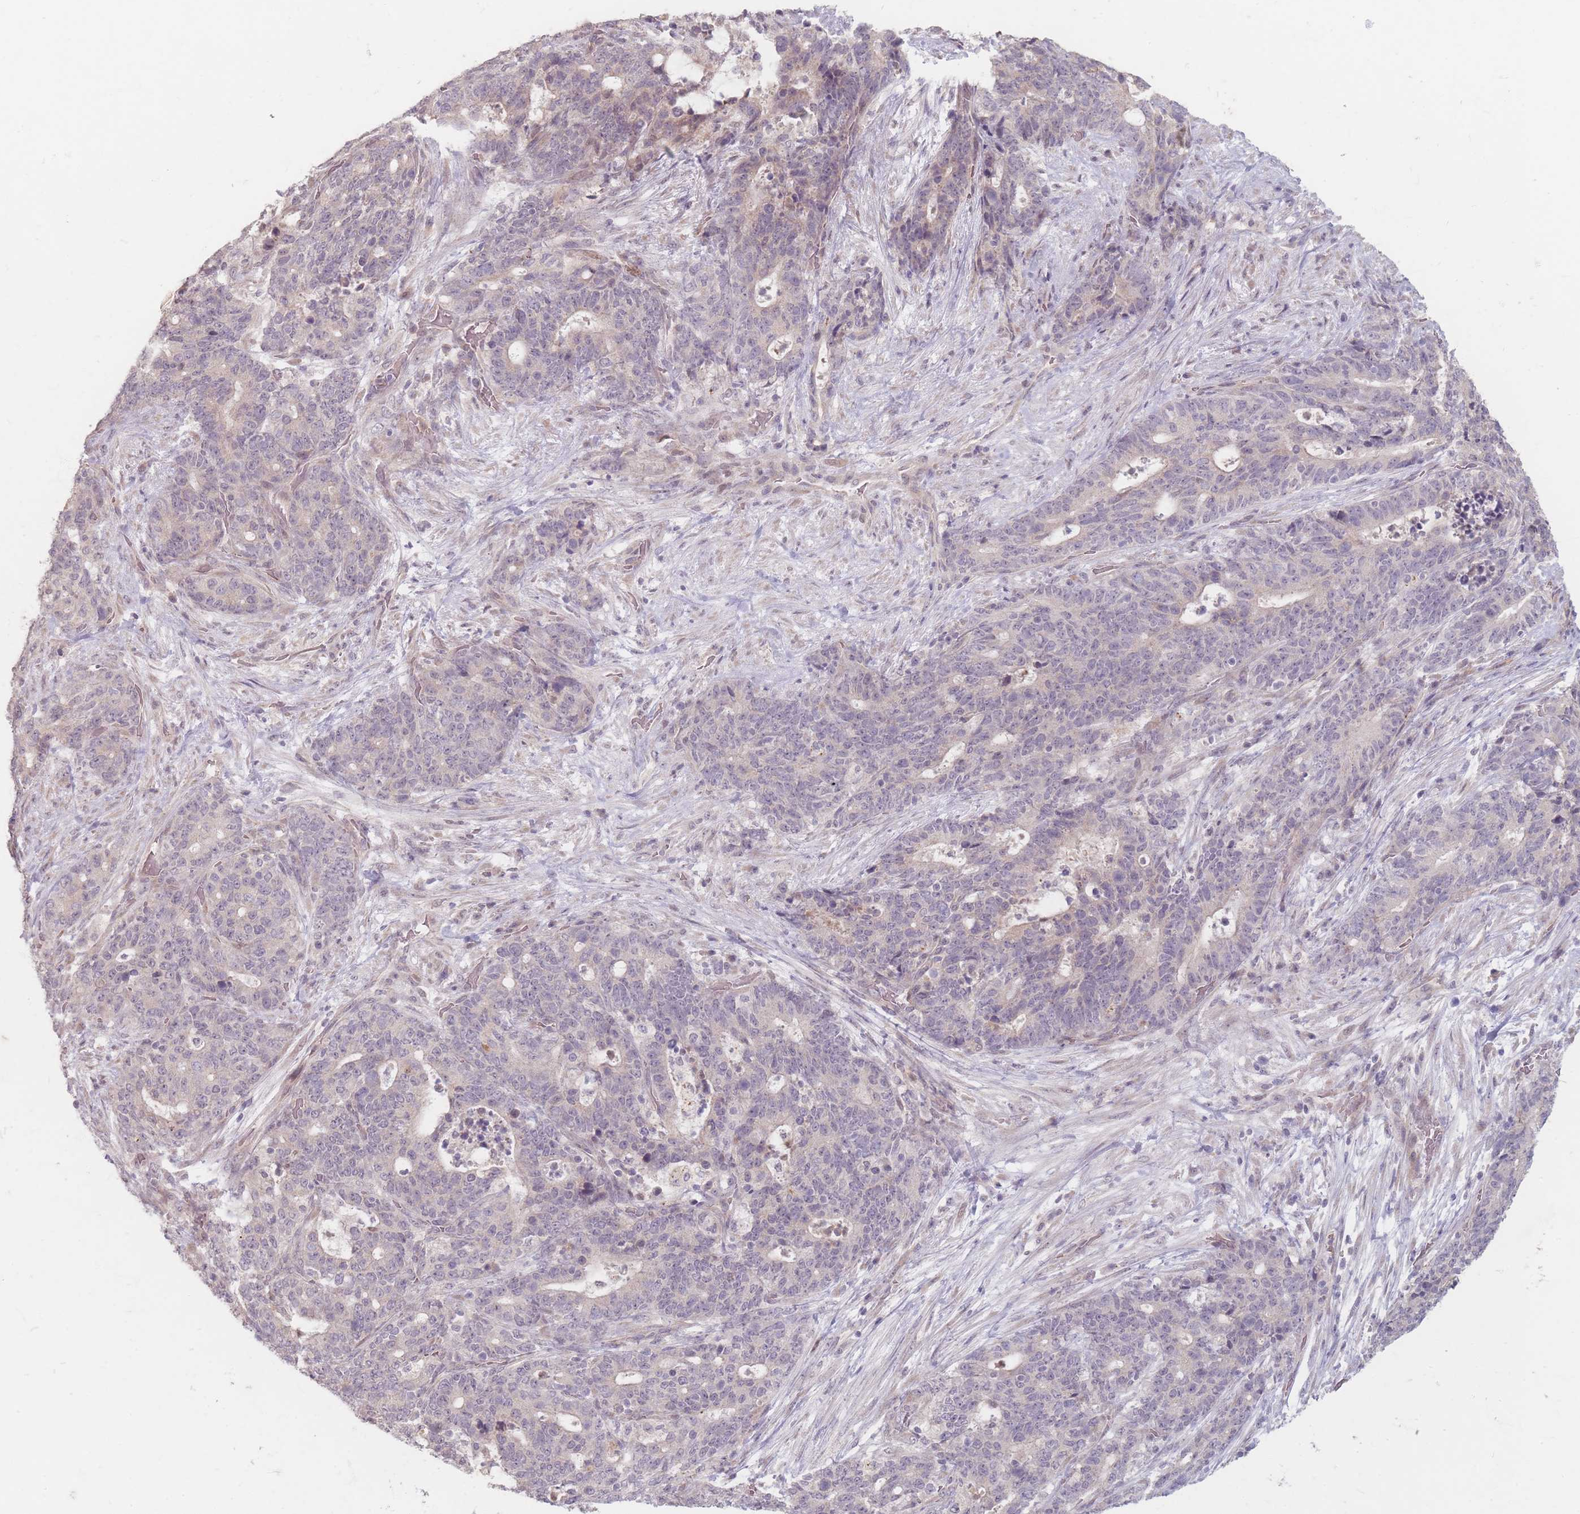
{"staining": {"intensity": "negative", "quantity": "none", "location": "none"}, "tissue": "stomach cancer", "cell_type": "Tumor cells", "image_type": "cancer", "snomed": [{"axis": "morphology", "description": "Normal tissue, NOS"}, {"axis": "morphology", "description": "Adenocarcinoma, NOS"}, {"axis": "topography", "description": "Stomach"}], "caption": "Photomicrograph shows no significant protein expression in tumor cells of stomach cancer.", "gene": "GABRA6", "patient": {"sex": "female", "age": 64}}